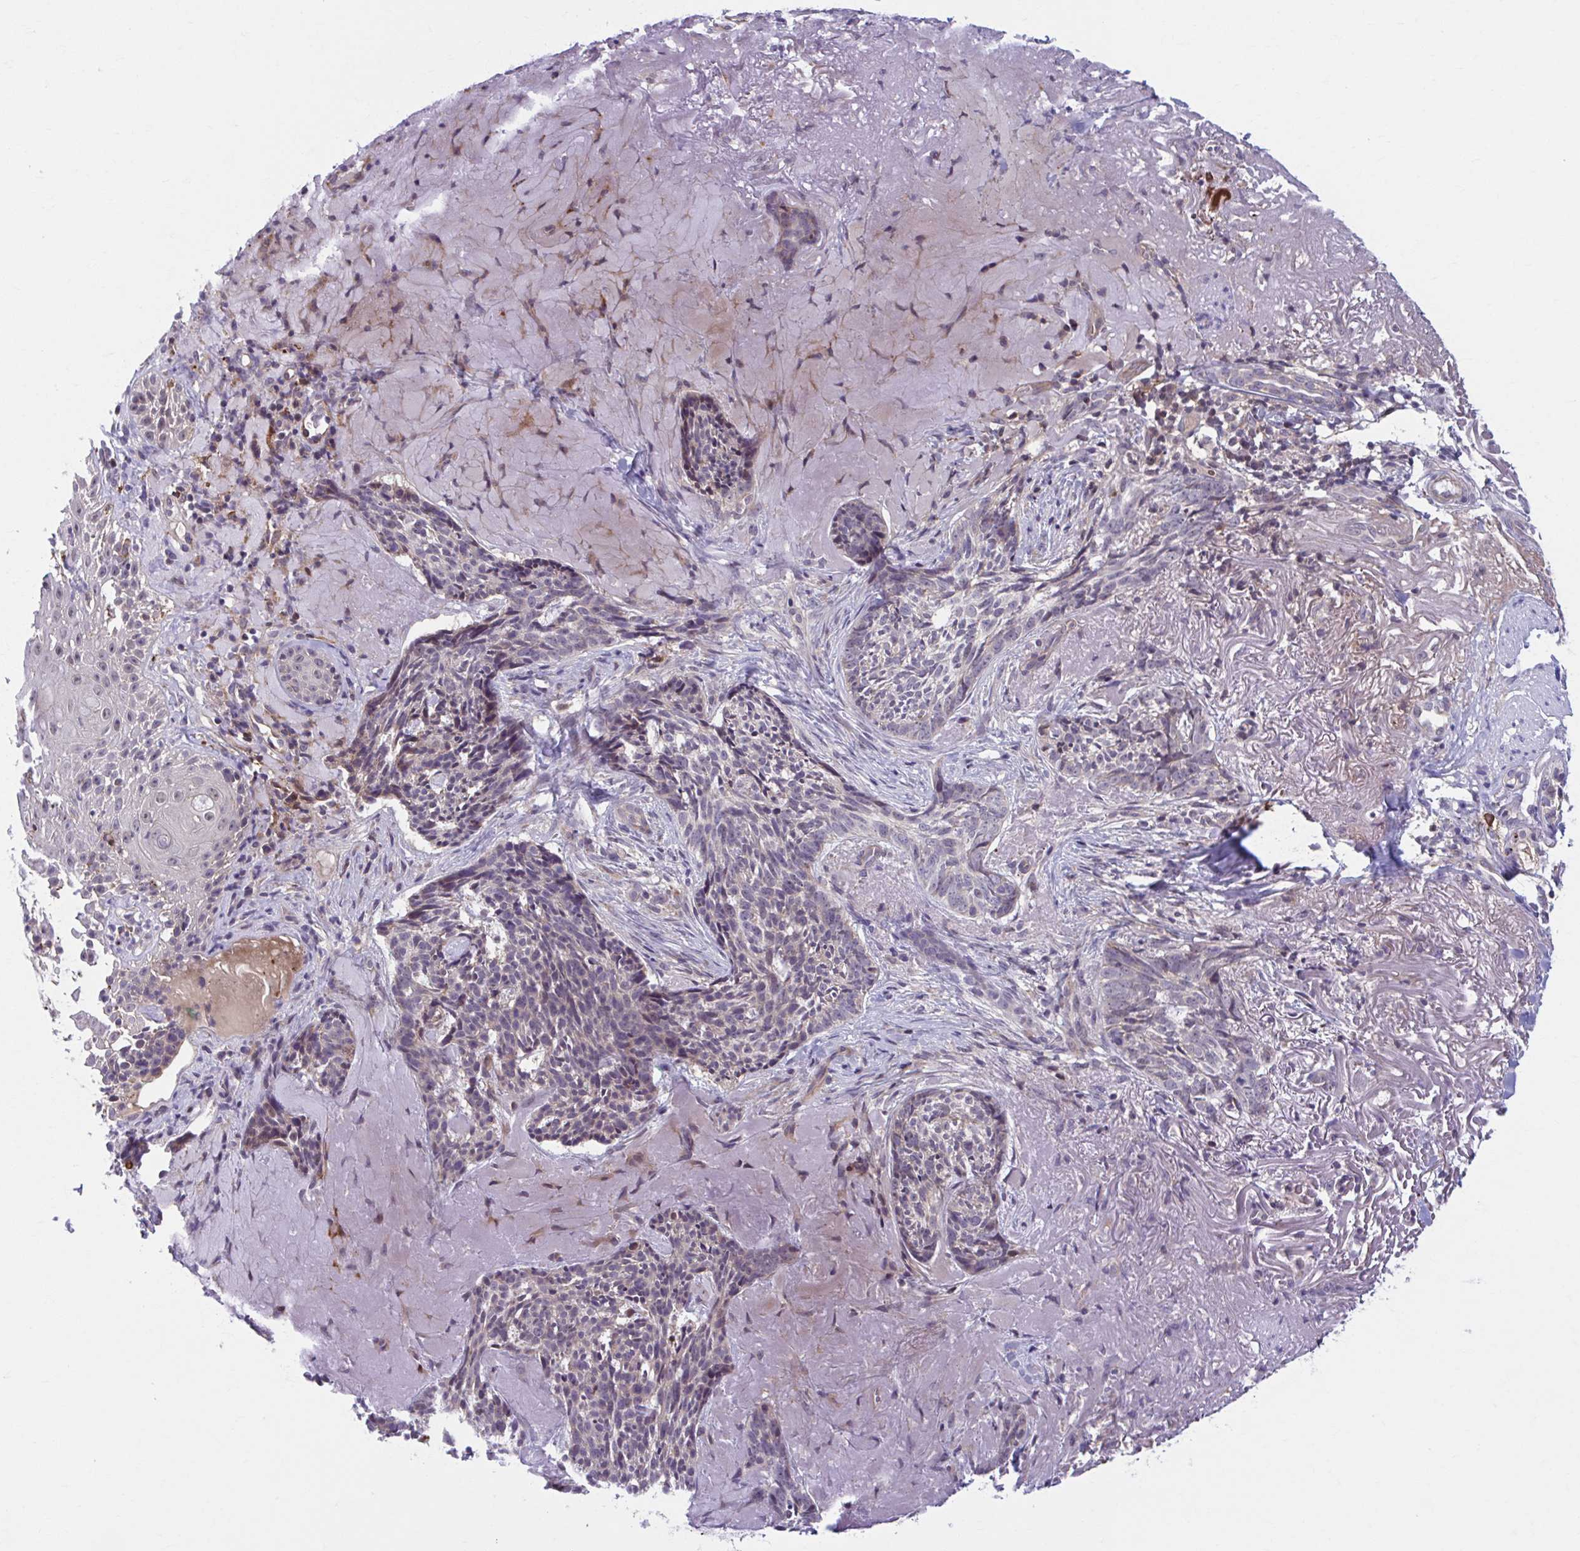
{"staining": {"intensity": "weak", "quantity": "<25%", "location": "cytoplasmic/membranous"}, "tissue": "skin cancer", "cell_type": "Tumor cells", "image_type": "cancer", "snomed": [{"axis": "morphology", "description": "Basal cell carcinoma"}, {"axis": "topography", "description": "Skin"}, {"axis": "topography", "description": "Skin of face"}], "caption": "Tumor cells are negative for brown protein staining in basal cell carcinoma (skin).", "gene": "ADAT3", "patient": {"sex": "female", "age": 95}}